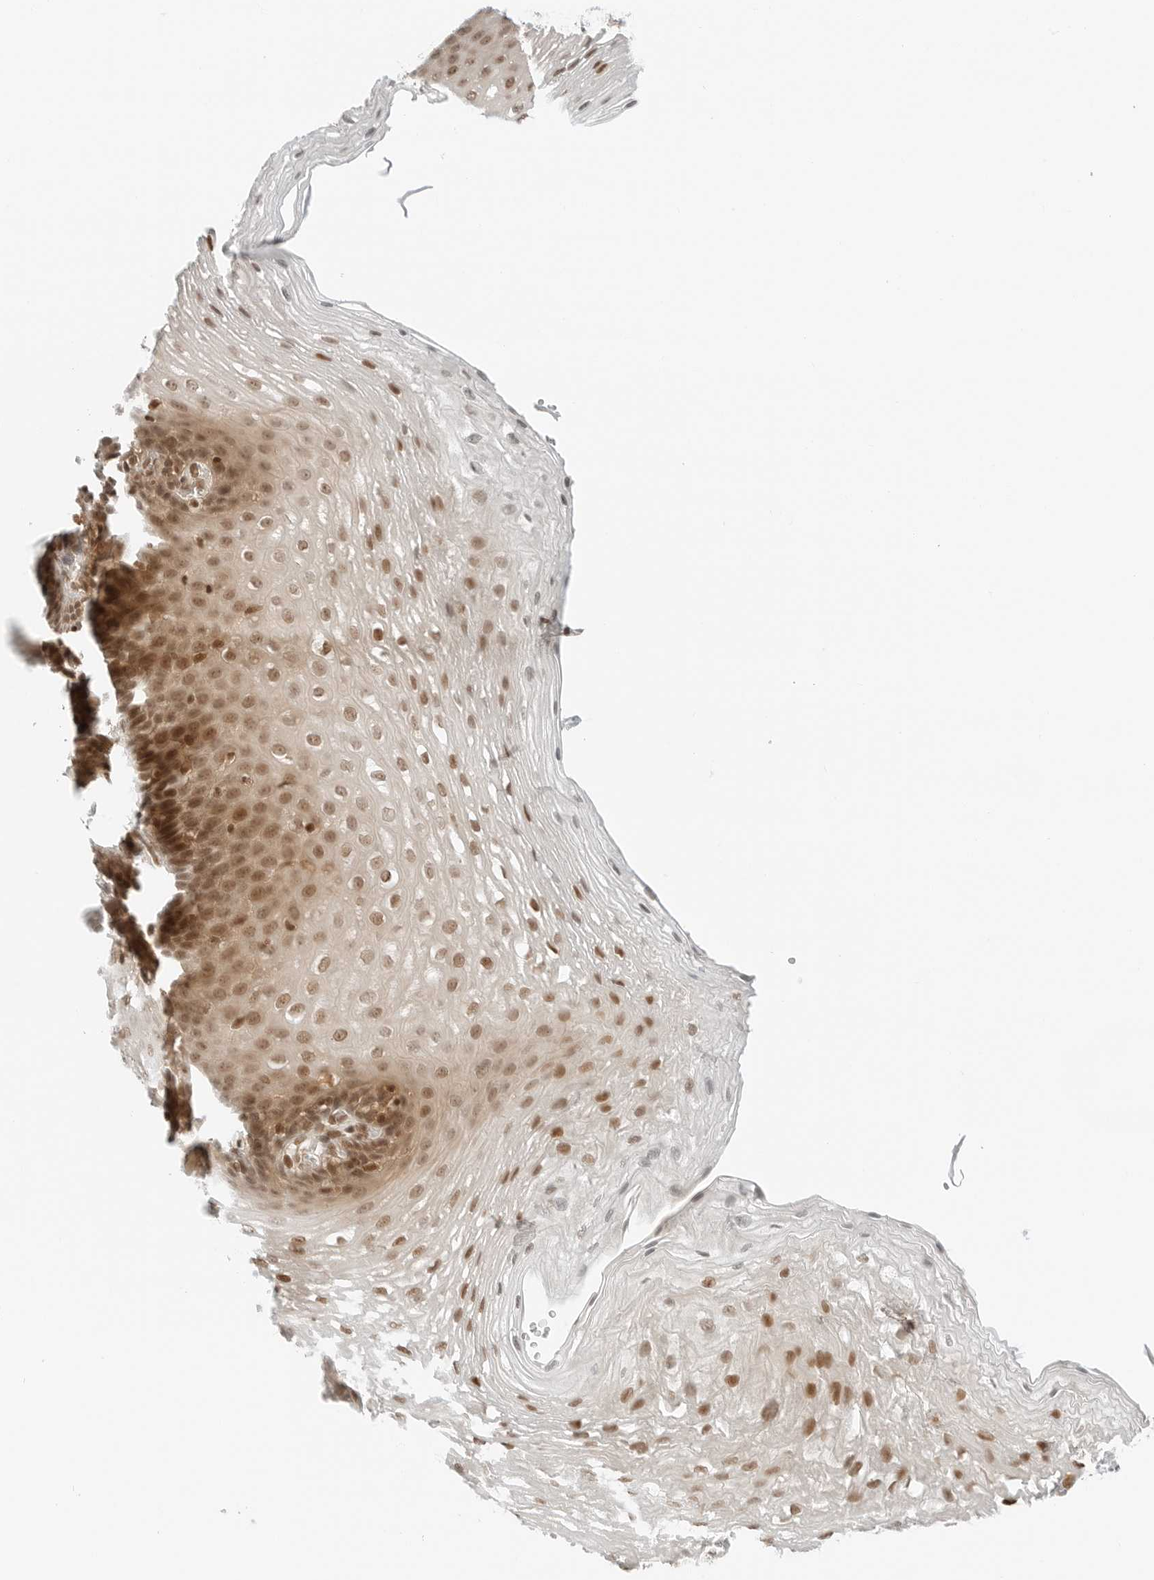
{"staining": {"intensity": "moderate", "quantity": ">75%", "location": "nuclear"}, "tissue": "esophagus", "cell_type": "Squamous epithelial cells", "image_type": "normal", "snomed": [{"axis": "morphology", "description": "Normal tissue, NOS"}, {"axis": "topography", "description": "Esophagus"}], "caption": "Immunohistochemistry (IHC) histopathology image of unremarkable esophagus stained for a protein (brown), which shows medium levels of moderate nuclear expression in about >75% of squamous epithelial cells.", "gene": "CRTC2", "patient": {"sex": "female", "age": 66}}